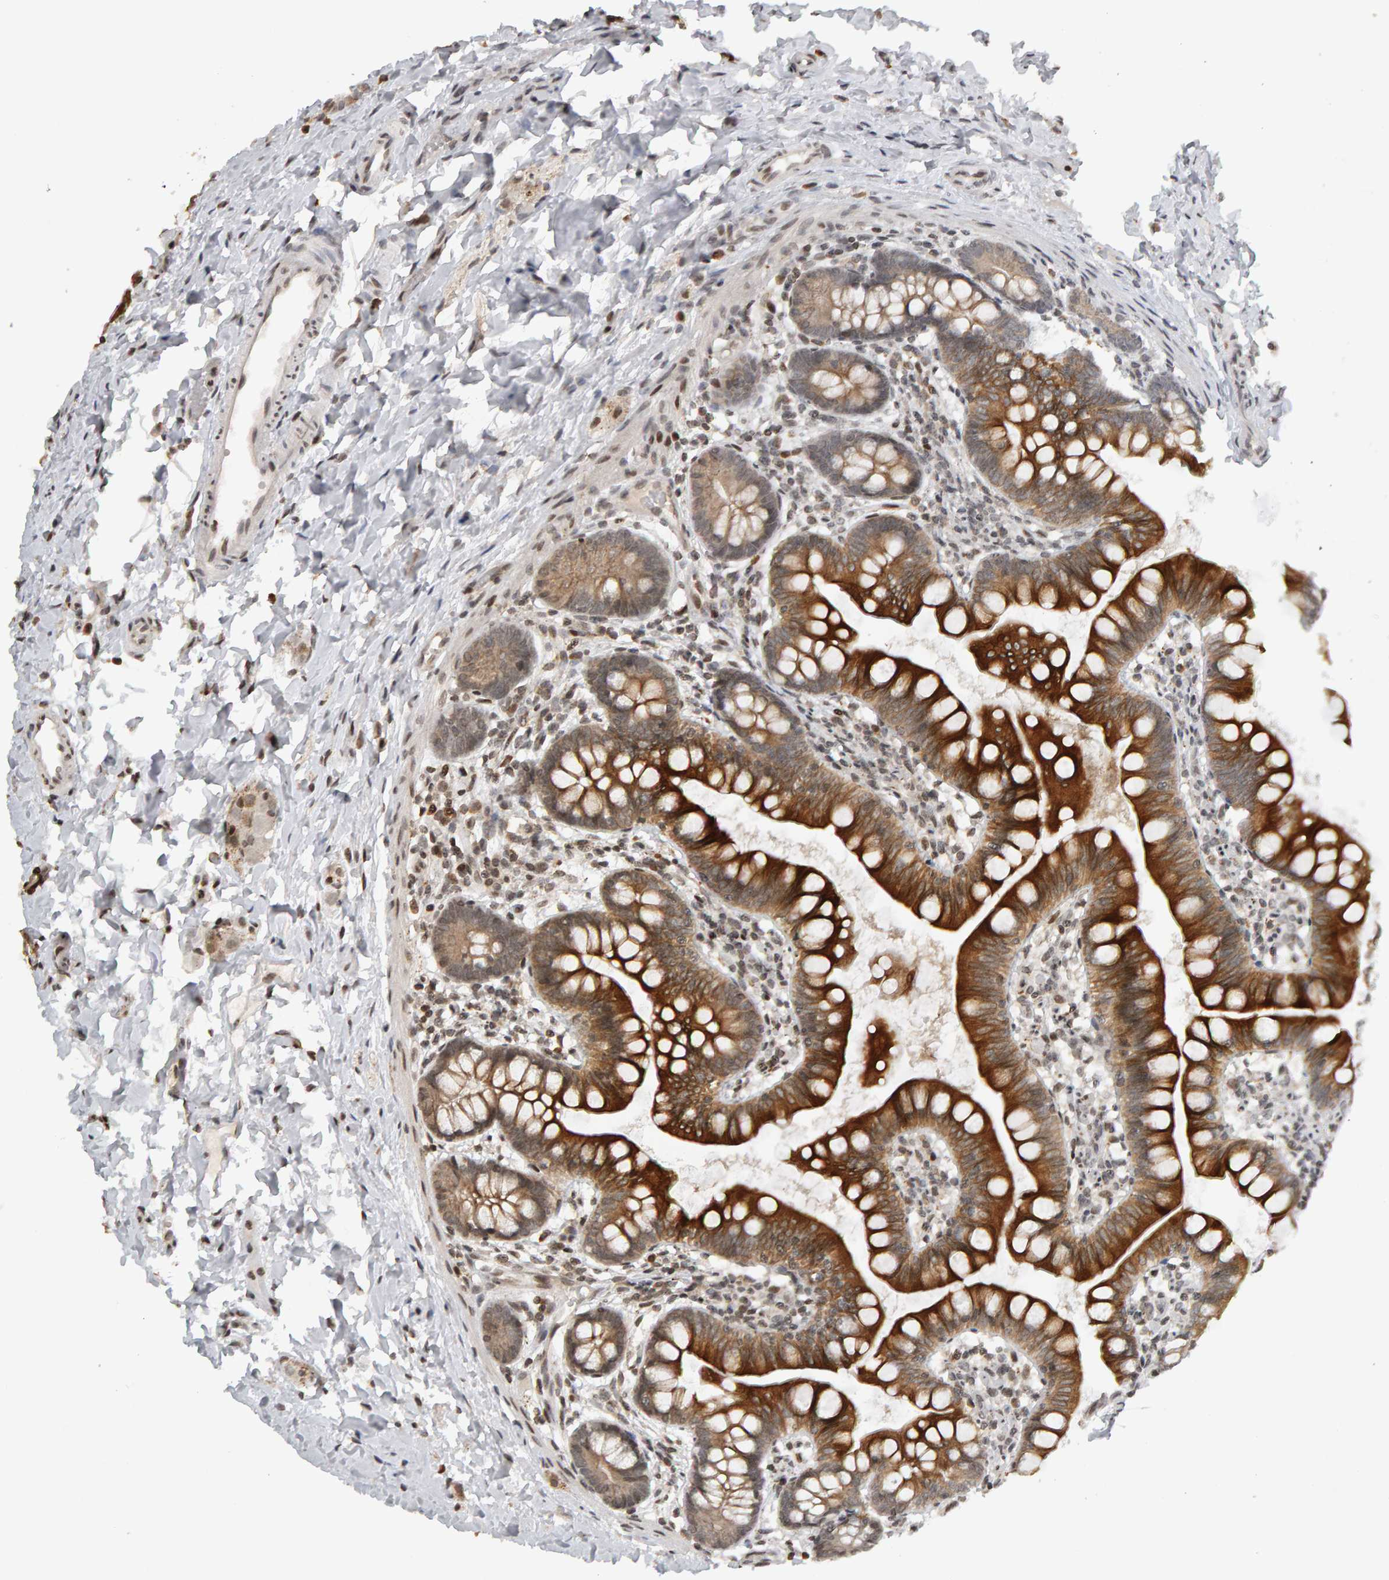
{"staining": {"intensity": "strong", "quantity": ">75%", "location": "cytoplasmic/membranous"}, "tissue": "small intestine", "cell_type": "Glandular cells", "image_type": "normal", "snomed": [{"axis": "morphology", "description": "Normal tissue, NOS"}, {"axis": "topography", "description": "Small intestine"}], "caption": "Protein staining displays strong cytoplasmic/membranous staining in approximately >75% of glandular cells in benign small intestine.", "gene": "TRAM1", "patient": {"sex": "male", "age": 7}}